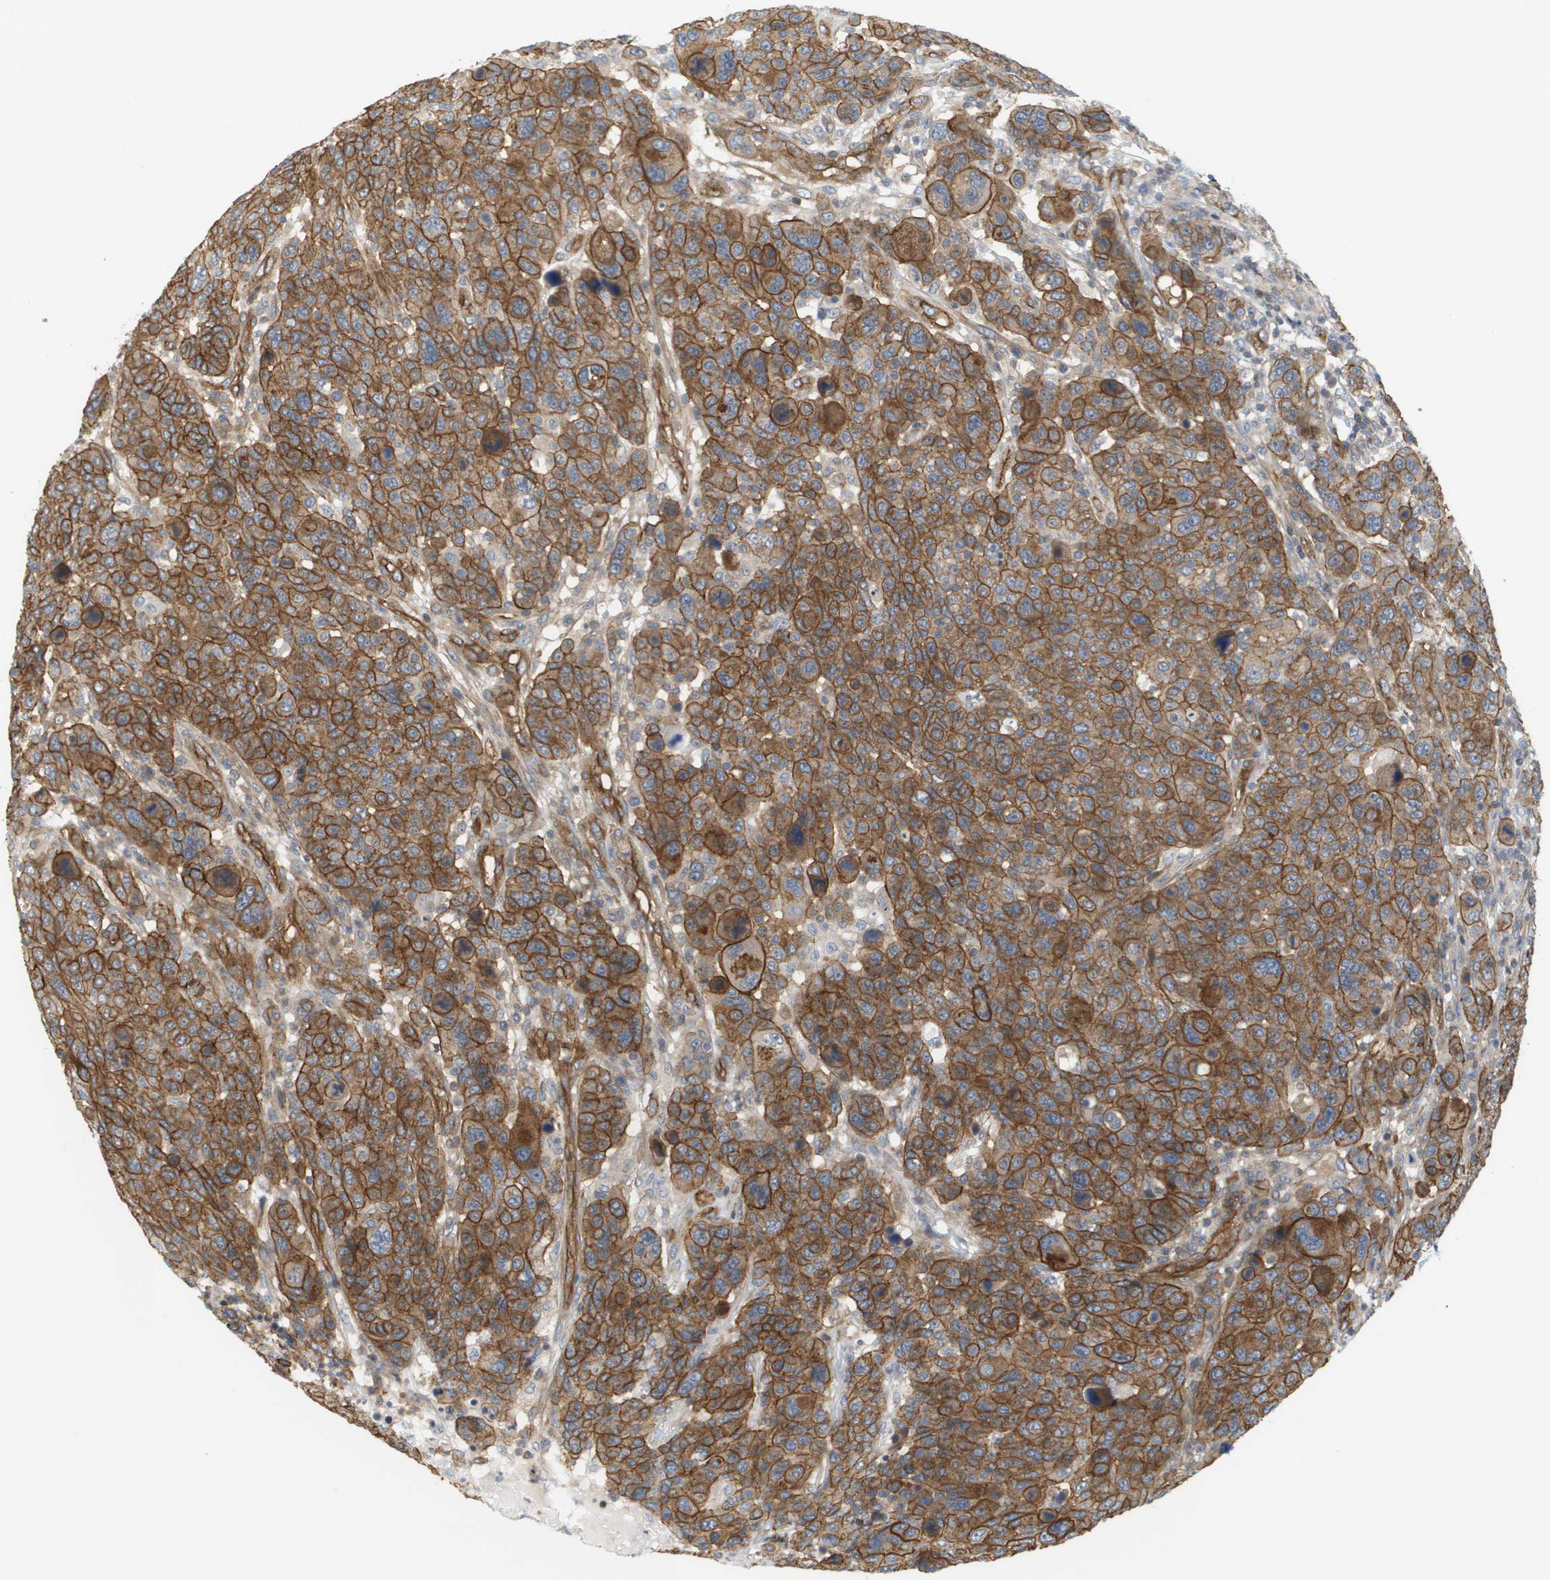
{"staining": {"intensity": "strong", "quantity": ">75%", "location": "cytoplasmic/membranous"}, "tissue": "breast cancer", "cell_type": "Tumor cells", "image_type": "cancer", "snomed": [{"axis": "morphology", "description": "Duct carcinoma"}, {"axis": "topography", "description": "Breast"}], "caption": "A high amount of strong cytoplasmic/membranous positivity is seen in approximately >75% of tumor cells in invasive ductal carcinoma (breast) tissue.", "gene": "SGMS2", "patient": {"sex": "female", "age": 50}}